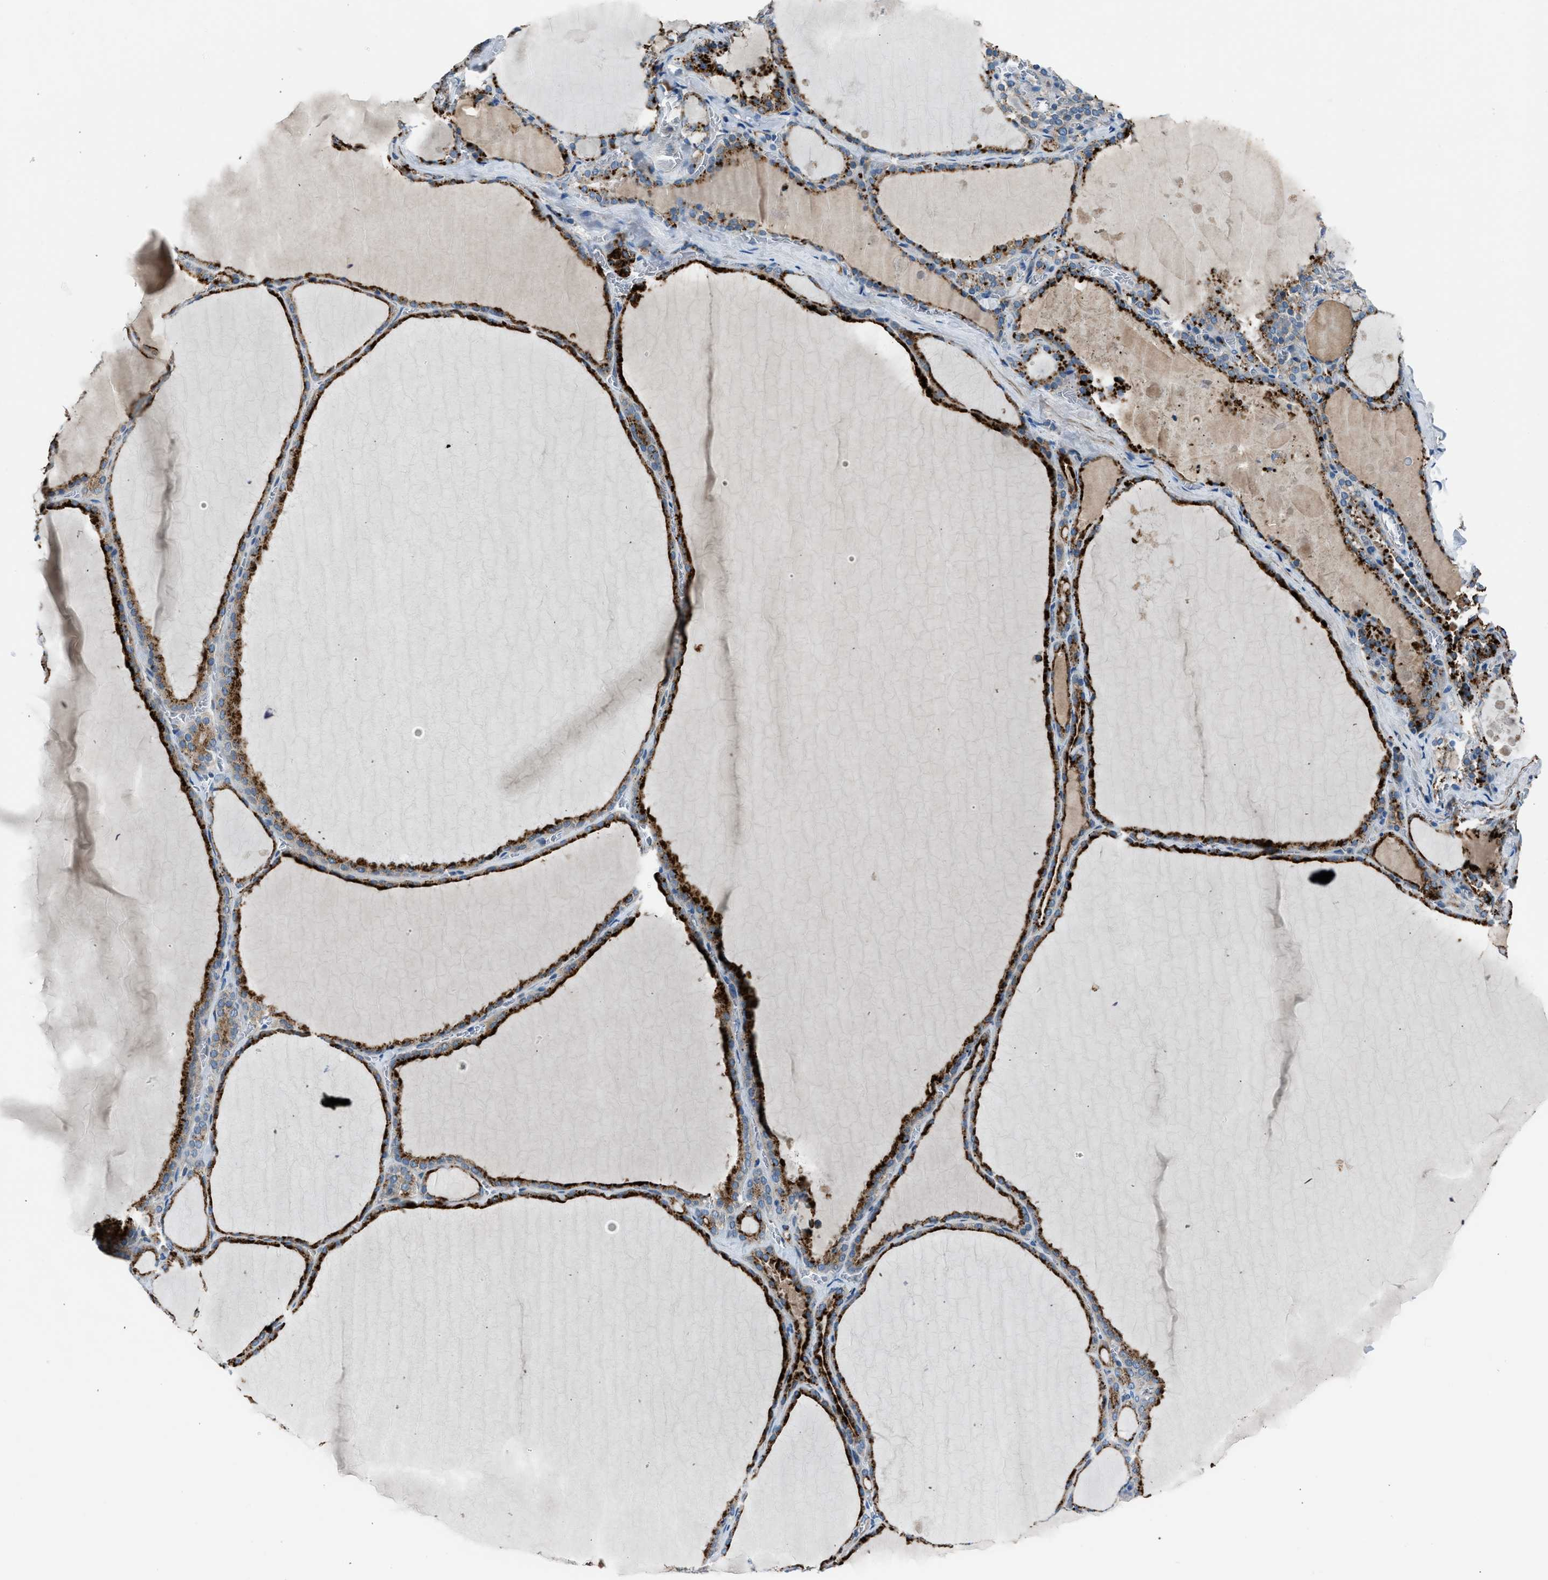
{"staining": {"intensity": "strong", "quantity": ">75%", "location": "cytoplasmic/membranous"}, "tissue": "thyroid gland", "cell_type": "Glandular cells", "image_type": "normal", "snomed": [{"axis": "morphology", "description": "Normal tissue, NOS"}, {"axis": "topography", "description": "Thyroid gland"}], "caption": "IHC of unremarkable thyroid gland displays high levels of strong cytoplasmic/membranous expression in about >75% of glandular cells.", "gene": "LMBR1", "patient": {"sex": "male", "age": 56}}